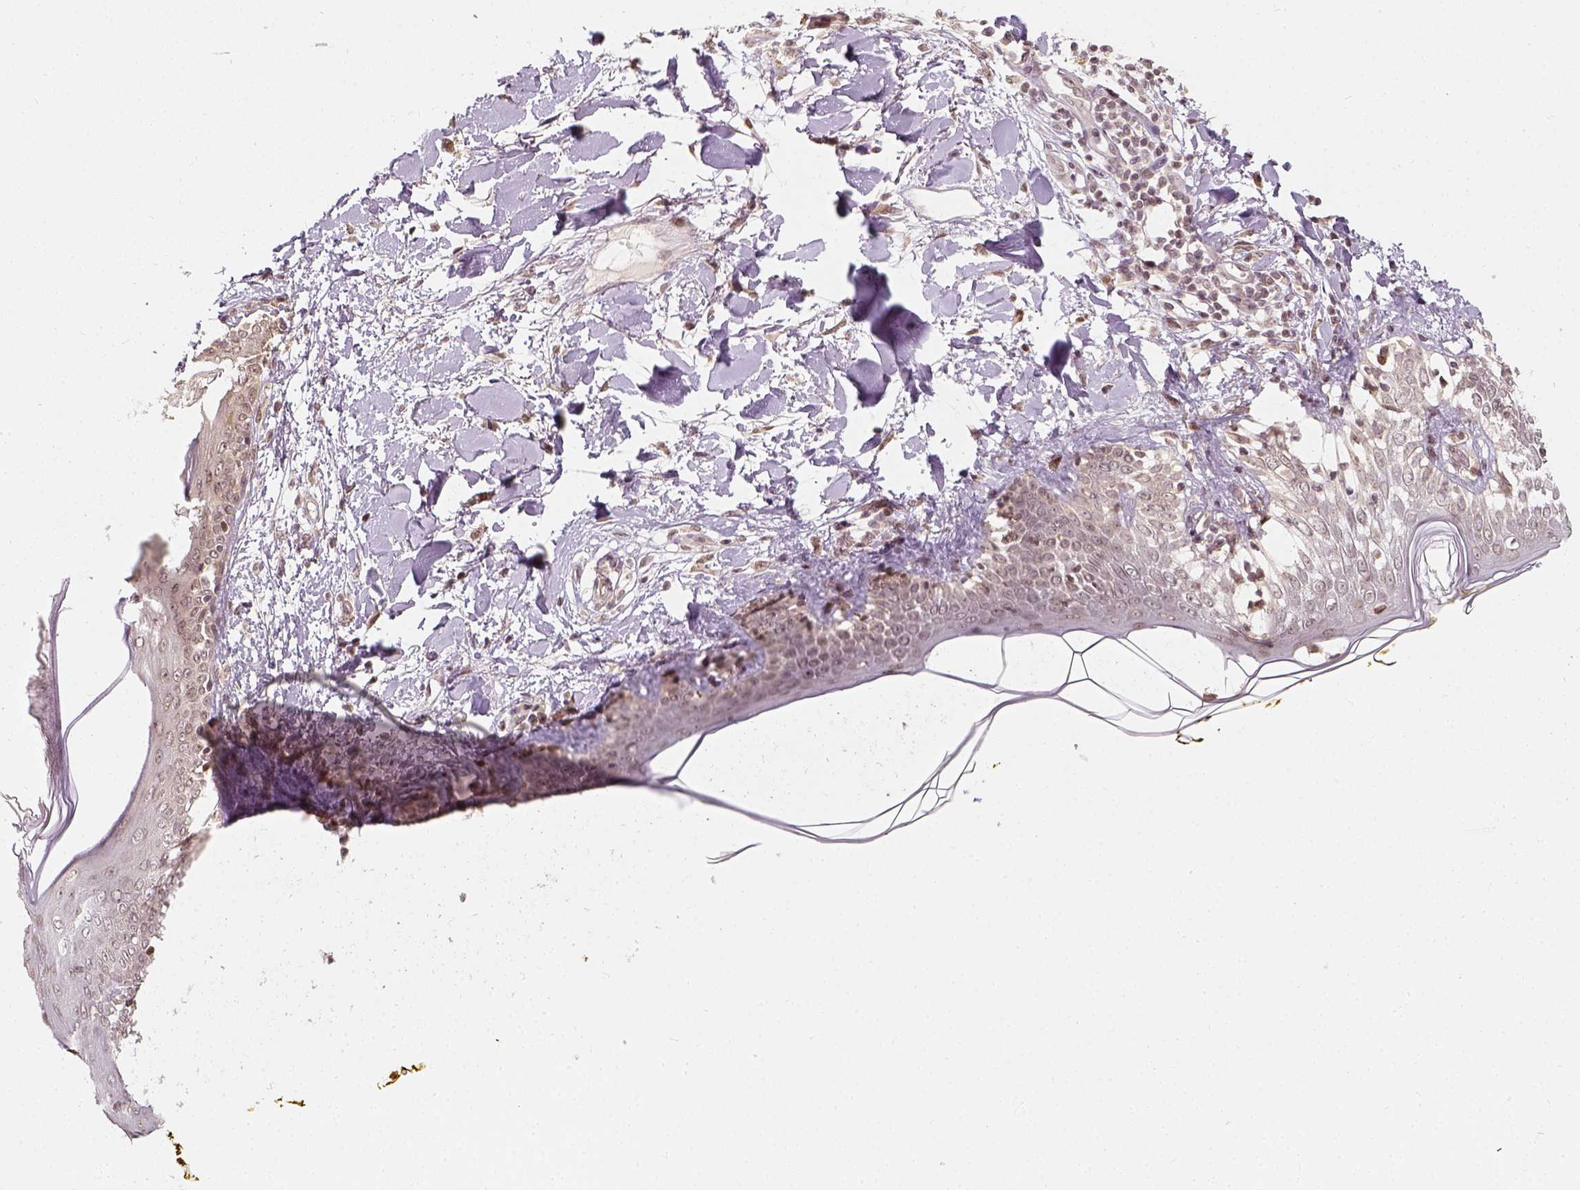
{"staining": {"intensity": "weak", "quantity": ">75%", "location": "cytoplasmic/membranous,nuclear"}, "tissue": "skin", "cell_type": "Fibroblasts", "image_type": "normal", "snomed": [{"axis": "morphology", "description": "Normal tissue, NOS"}, {"axis": "topography", "description": "Skin"}], "caption": "Human skin stained with a protein marker exhibits weak staining in fibroblasts.", "gene": "ZMAT3", "patient": {"sex": "female", "age": 34}}